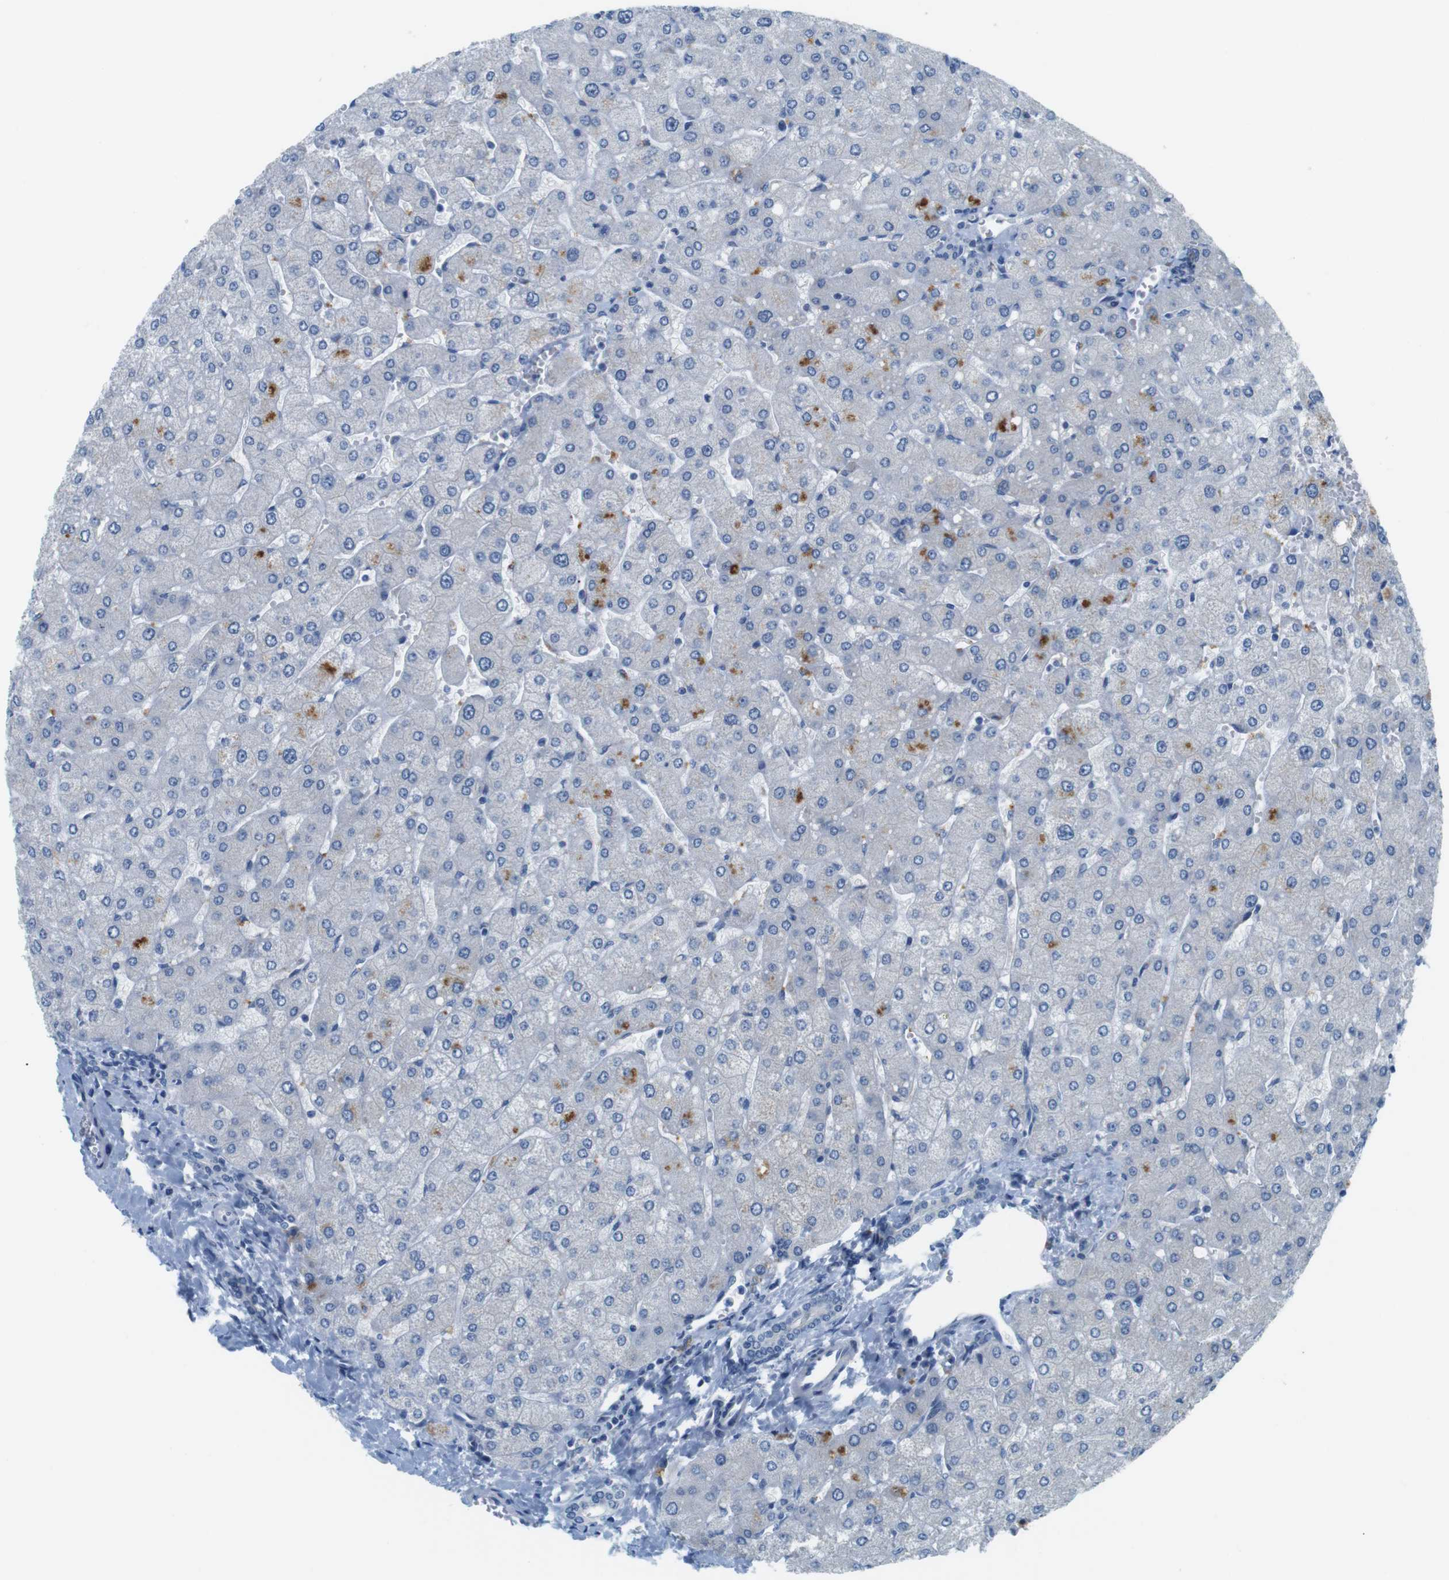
{"staining": {"intensity": "negative", "quantity": "none", "location": "none"}, "tissue": "liver", "cell_type": "Cholangiocytes", "image_type": "normal", "snomed": [{"axis": "morphology", "description": "Normal tissue, NOS"}, {"axis": "topography", "description": "Liver"}], "caption": "DAB immunohistochemical staining of normal liver displays no significant positivity in cholangiocytes.", "gene": "GOLGA2", "patient": {"sex": "male", "age": 55}}